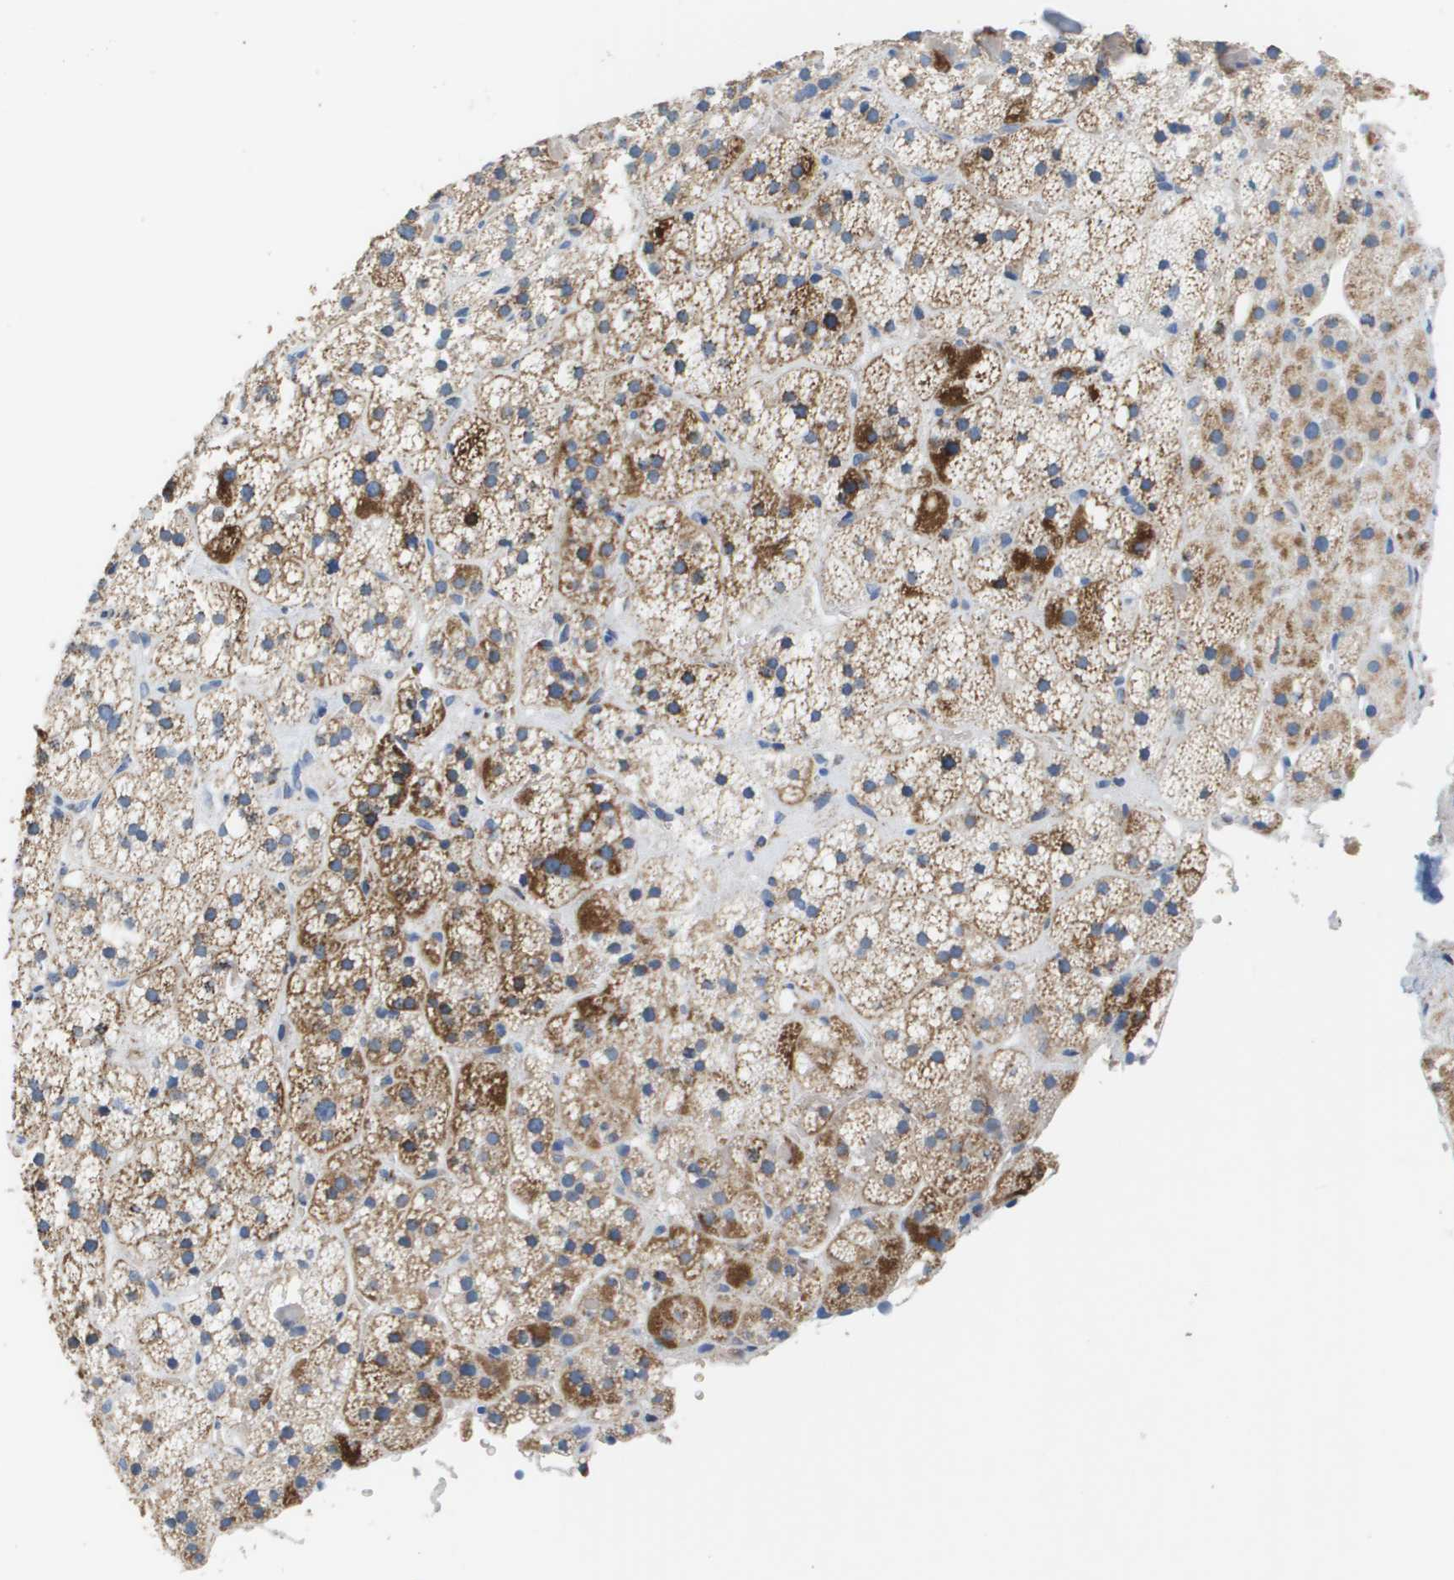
{"staining": {"intensity": "strong", "quantity": "25%-75%", "location": "cytoplasmic/membranous"}, "tissue": "adrenal gland", "cell_type": "Glandular cells", "image_type": "normal", "snomed": [{"axis": "morphology", "description": "Normal tissue, NOS"}, {"axis": "topography", "description": "Adrenal gland"}], "caption": "Glandular cells demonstrate high levels of strong cytoplasmic/membranous expression in about 25%-75% of cells in unremarkable human adrenal gland.", "gene": "ATP5F1B", "patient": {"sex": "female", "age": 59}}